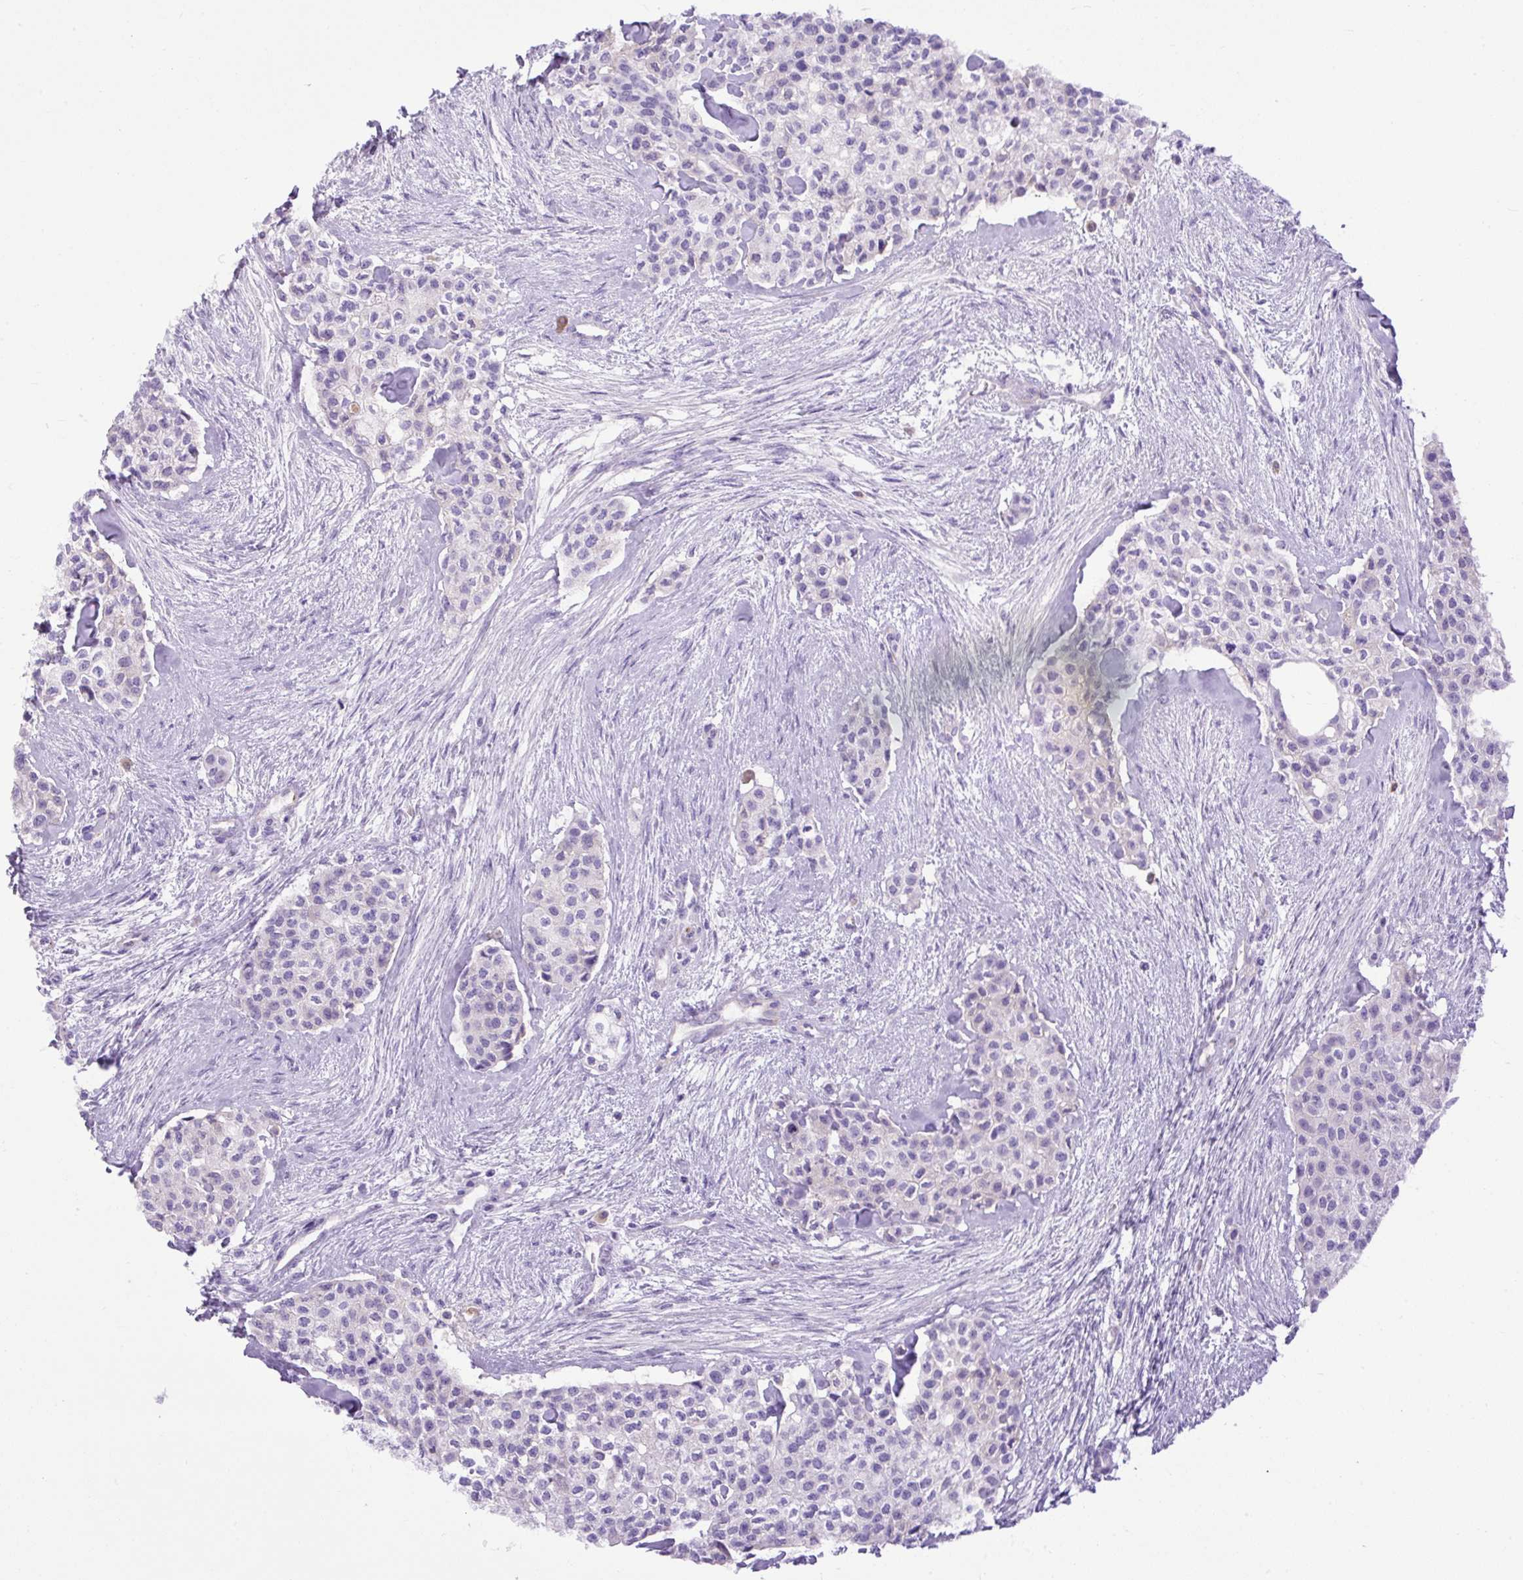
{"staining": {"intensity": "negative", "quantity": "none", "location": "none"}, "tissue": "head and neck cancer", "cell_type": "Tumor cells", "image_type": "cancer", "snomed": [{"axis": "morphology", "description": "Adenocarcinoma, NOS"}, {"axis": "topography", "description": "Head-Neck"}], "caption": "IHC histopathology image of neoplastic tissue: human head and neck adenocarcinoma stained with DAB (3,3'-diaminobenzidine) reveals no significant protein expression in tumor cells.", "gene": "SPTBN5", "patient": {"sex": "male", "age": 81}}